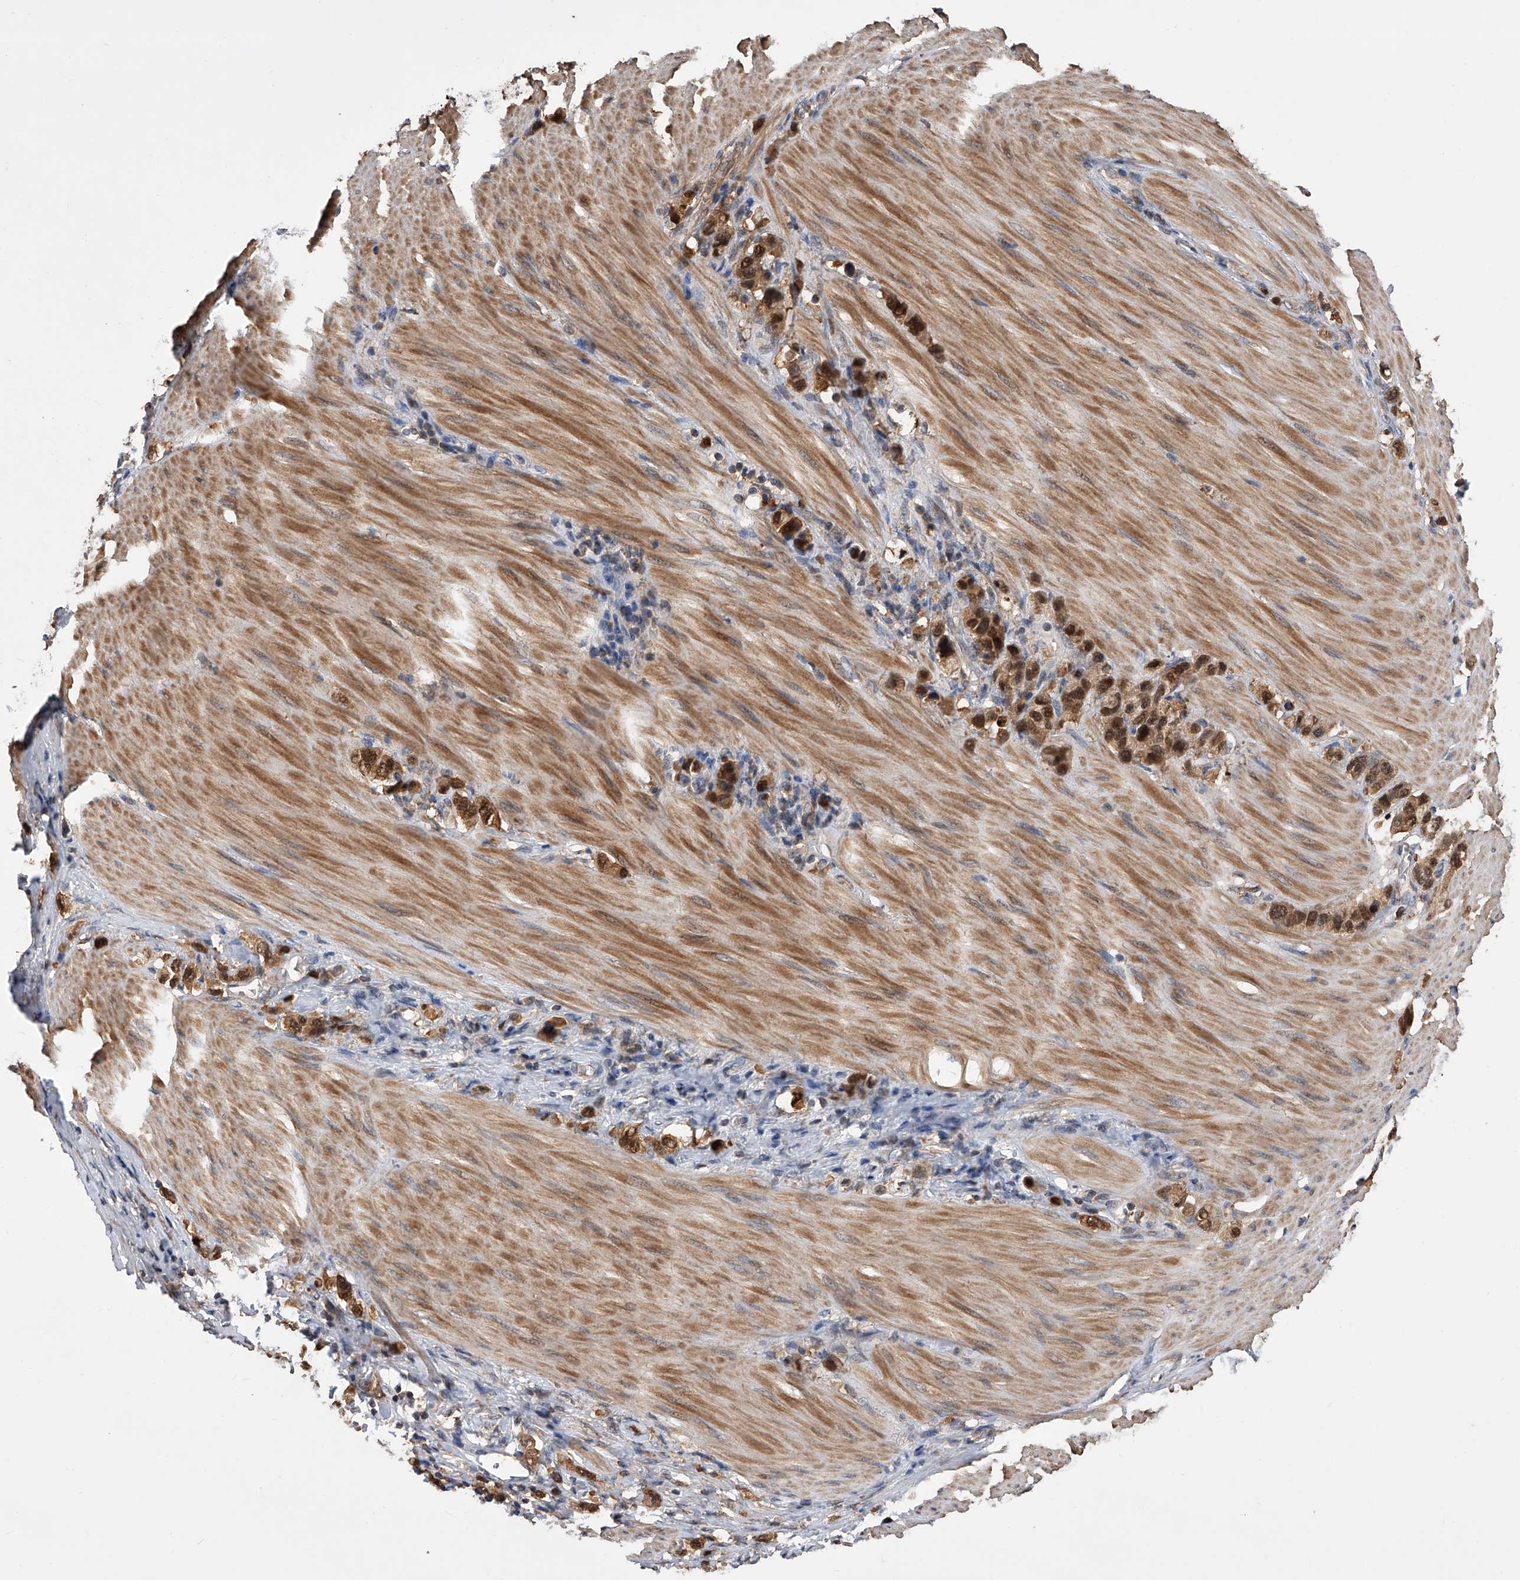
{"staining": {"intensity": "strong", "quantity": ">75%", "location": "cytoplasmic/membranous,nuclear"}, "tissue": "stomach cancer", "cell_type": "Tumor cells", "image_type": "cancer", "snomed": [{"axis": "morphology", "description": "Adenocarcinoma, NOS"}, {"axis": "topography", "description": "Stomach"}], "caption": "Immunohistochemistry (DAB (3,3'-diaminobenzidine)) staining of adenocarcinoma (stomach) demonstrates strong cytoplasmic/membranous and nuclear protein expression in about >75% of tumor cells.", "gene": "GMDS", "patient": {"sex": "female", "age": 65}}